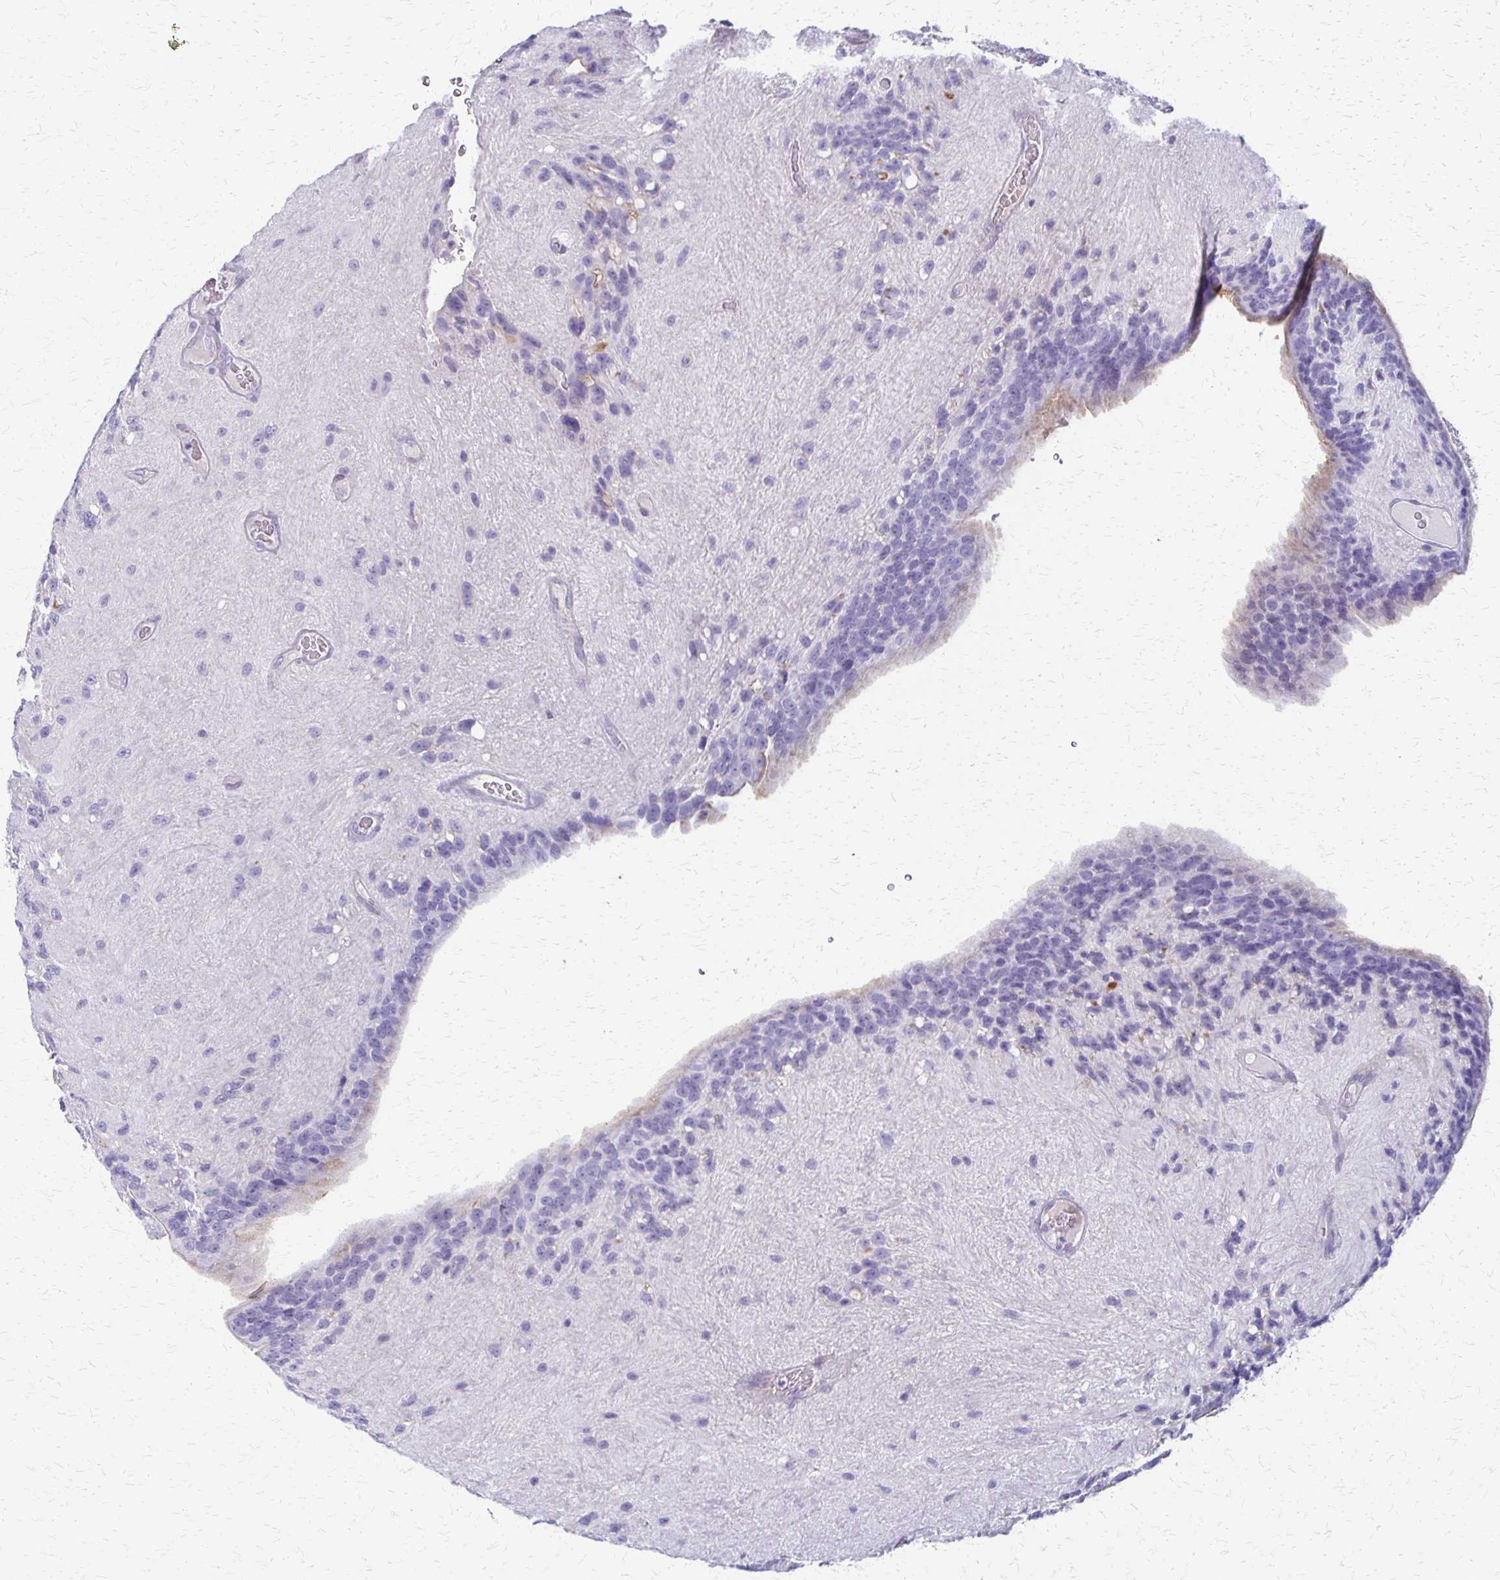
{"staining": {"intensity": "negative", "quantity": "none", "location": "none"}, "tissue": "glioma", "cell_type": "Tumor cells", "image_type": "cancer", "snomed": [{"axis": "morphology", "description": "Glioma, malignant, Low grade"}, {"axis": "topography", "description": "Brain"}], "caption": "A histopathology image of human malignant glioma (low-grade) is negative for staining in tumor cells.", "gene": "RHOC", "patient": {"sex": "male", "age": 31}}